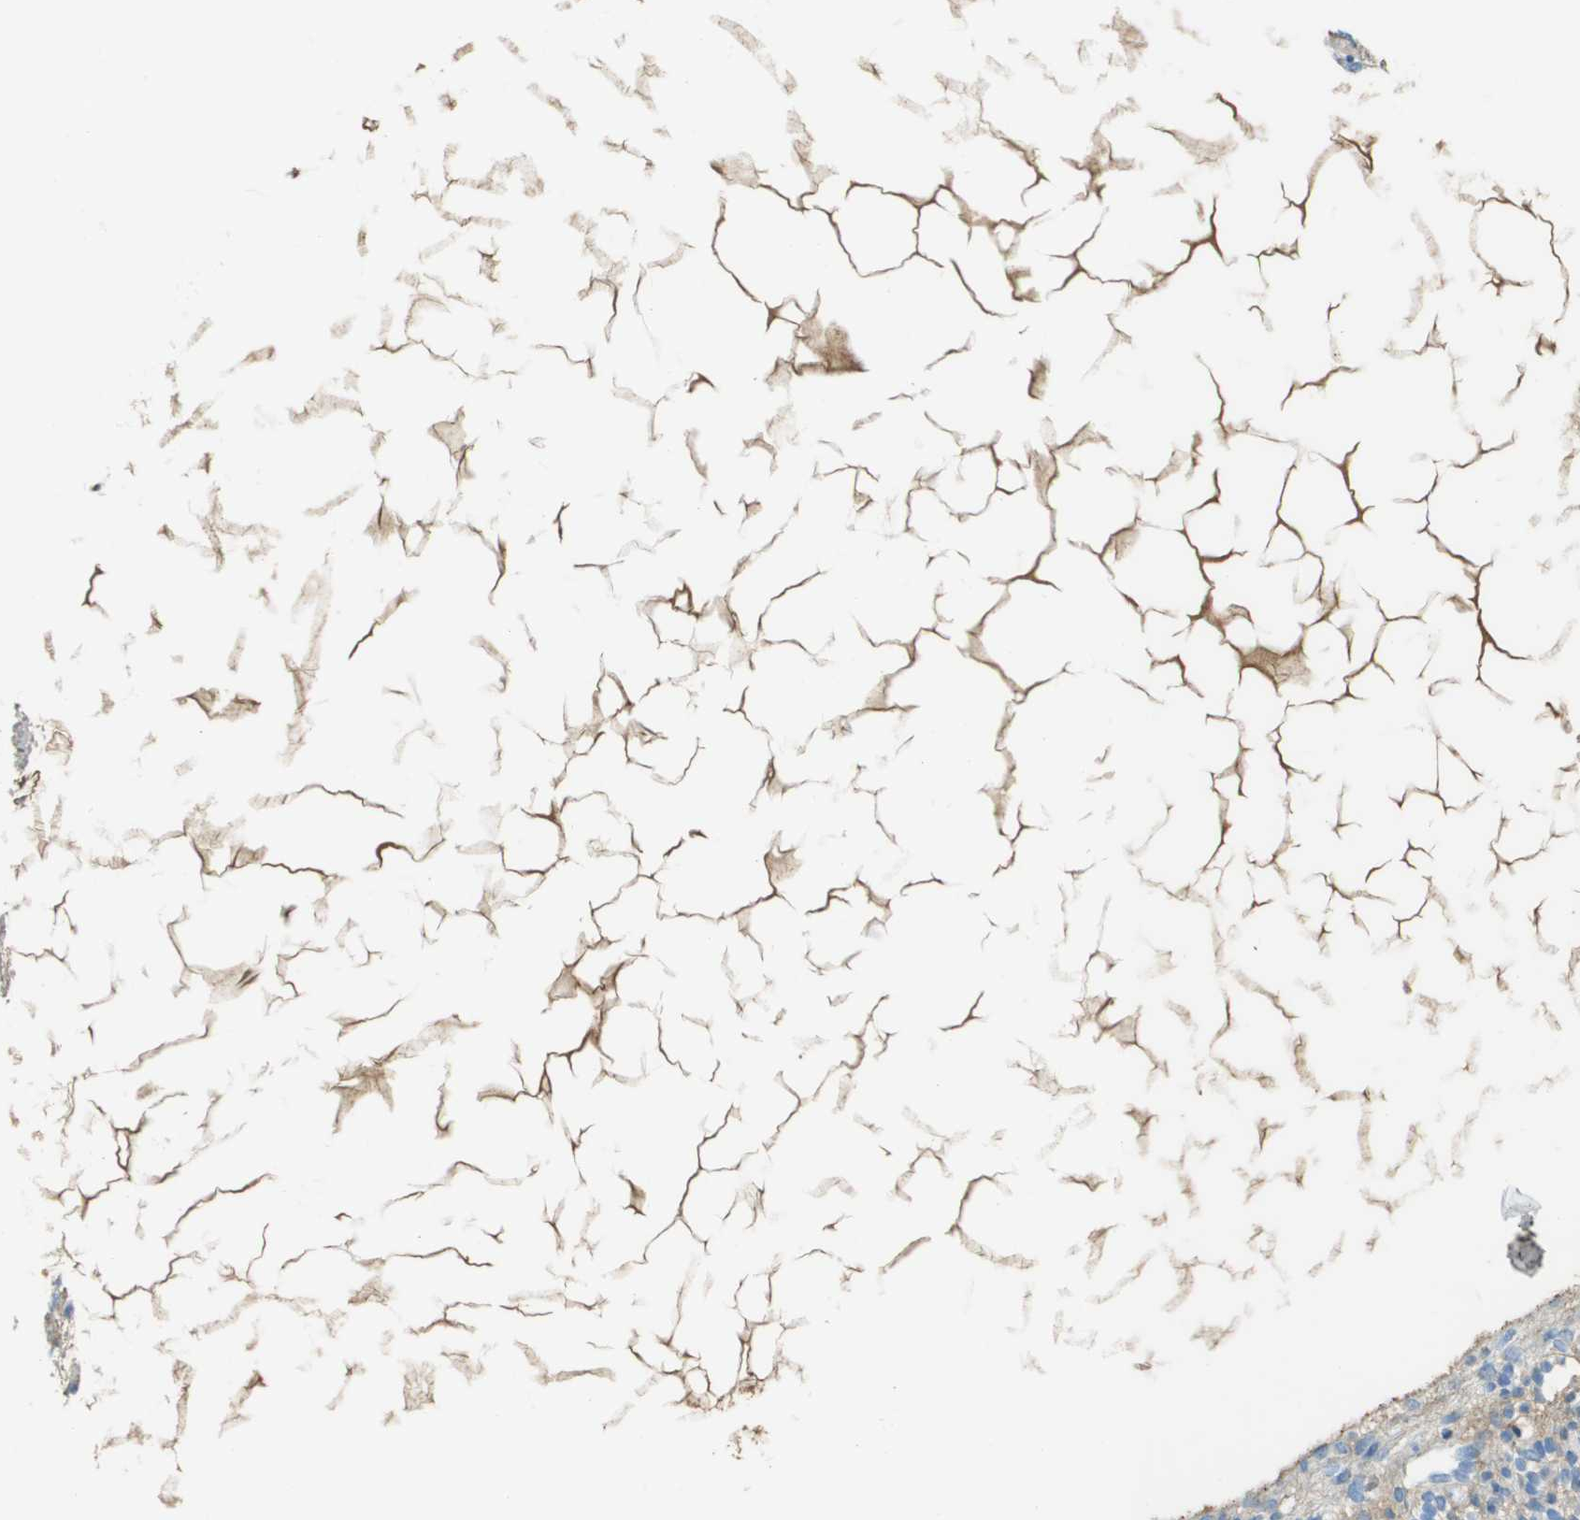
{"staining": {"intensity": "negative", "quantity": "none", "location": "none"}, "tissue": "ovary", "cell_type": "Follicle cells", "image_type": "normal", "snomed": [{"axis": "morphology", "description": "Normal tissue, NOS"}, {"axis": "morphology", "description": "Cyst, NOS"}, {"axis": "topography", "description": "Ovary"}], "caption": "High magnification brightfield microscopy of normal ovary stained with DAB (3,3'-diaminobenzidine) (brown) and counterstained with hematoxylin (blue): follicle cells show no significant positivity. Nuclei are stained in blue.", "gene": "DCN", "patient": {"sex": "female", "age": 18}}